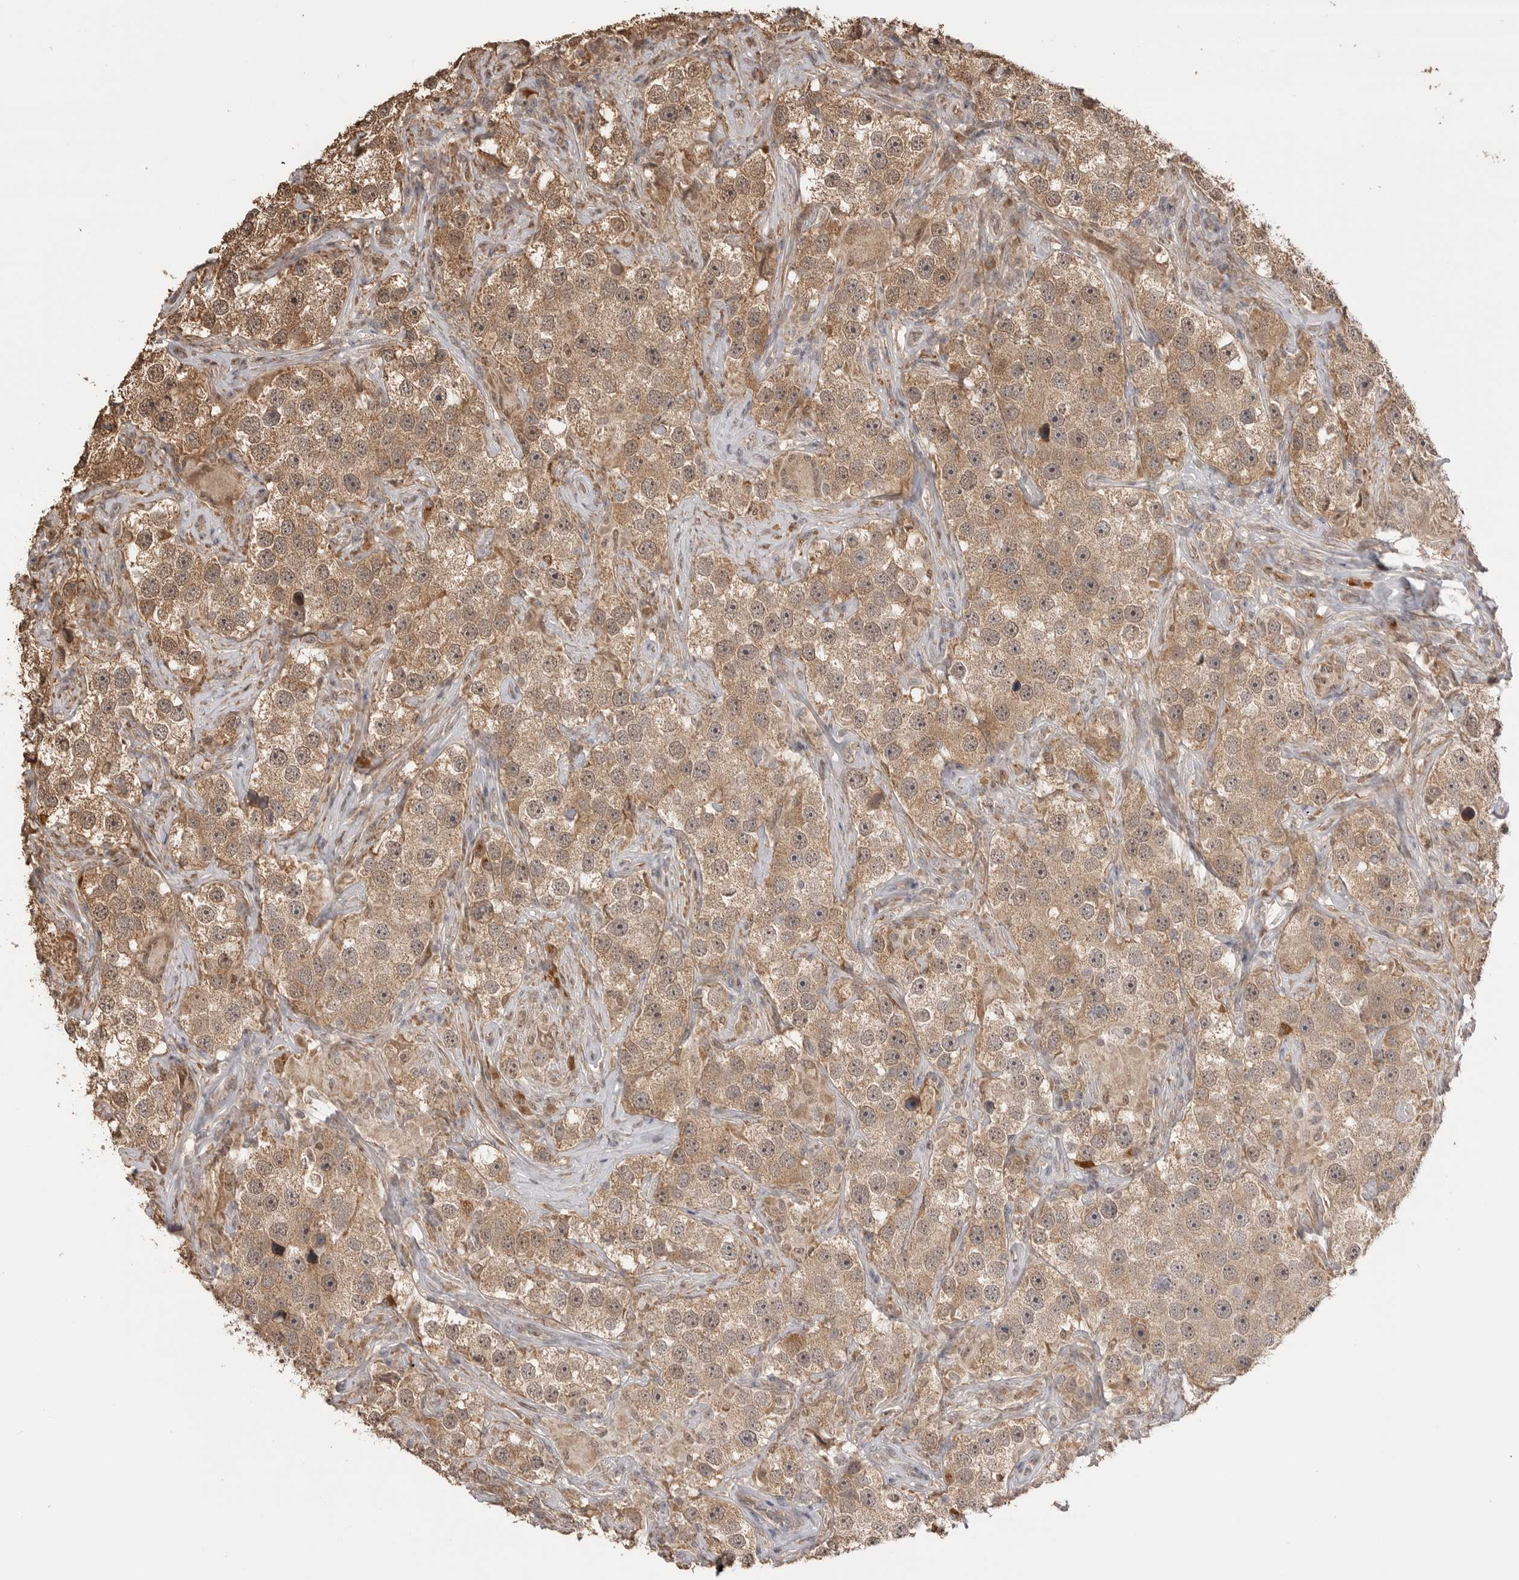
{"staining": {"intensity": "moderate", "quantity": ">75%", "location": "cytoplasmic/membranous"}, "tissue": "testis cancer", "cell_type": "Tumor cells", "image_type": "cancer", "snomed": [{"axis": "morphology", "description": "Seminoma, NOS"}, {"axis": "topography", "description": "Testis"}], "caption": "Testis cancer (seminoma) tissue displays moderate cytoplasmic/membranous positivity in about >75% of tumor cells The staining was performed using DAB (3,3'-diaminobenzidine), with brown indicating positive protein expression. Nuclei are stained blue with hematoxylin.", "gene": "ASPSCR1", "patient": {"sex": "male", "age": 49}}